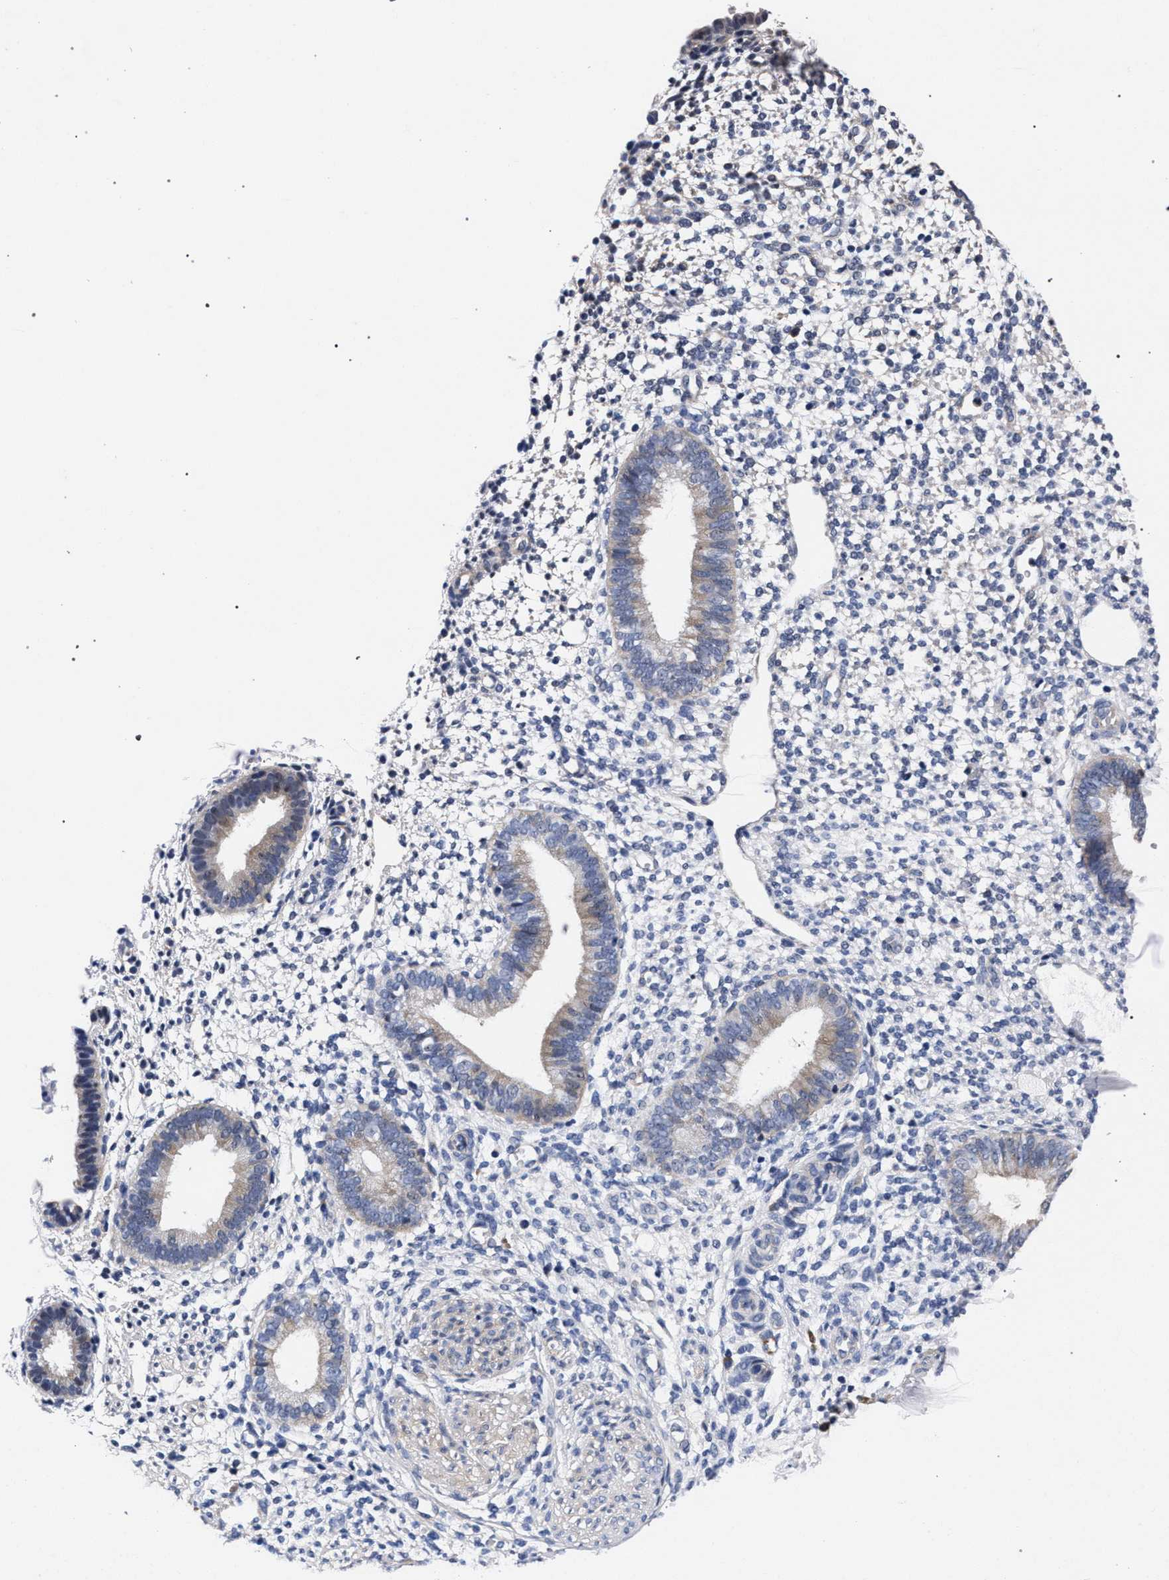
{"staining": {"intensity": "negative", "quantity": "none", "location": "none"}, "tissue": "endometrium", "cell_type": "Cells in endometrial stroma", "image_type": "normal", "snomed": [{"axis": "morphology", "description": "Normal tissue, NOS"}, {"axis": "topography", "description": "Endometrium"}], "caption": "IHC photomicrograph of unremarkable endometrium: endometrium stained with DAB (3,3'-diaminobenzidine) reveals no significant protein staining in cells in endometrial stroma.", "gene": "CFAP95", "patient": {"sex": "female", "age": 46}}